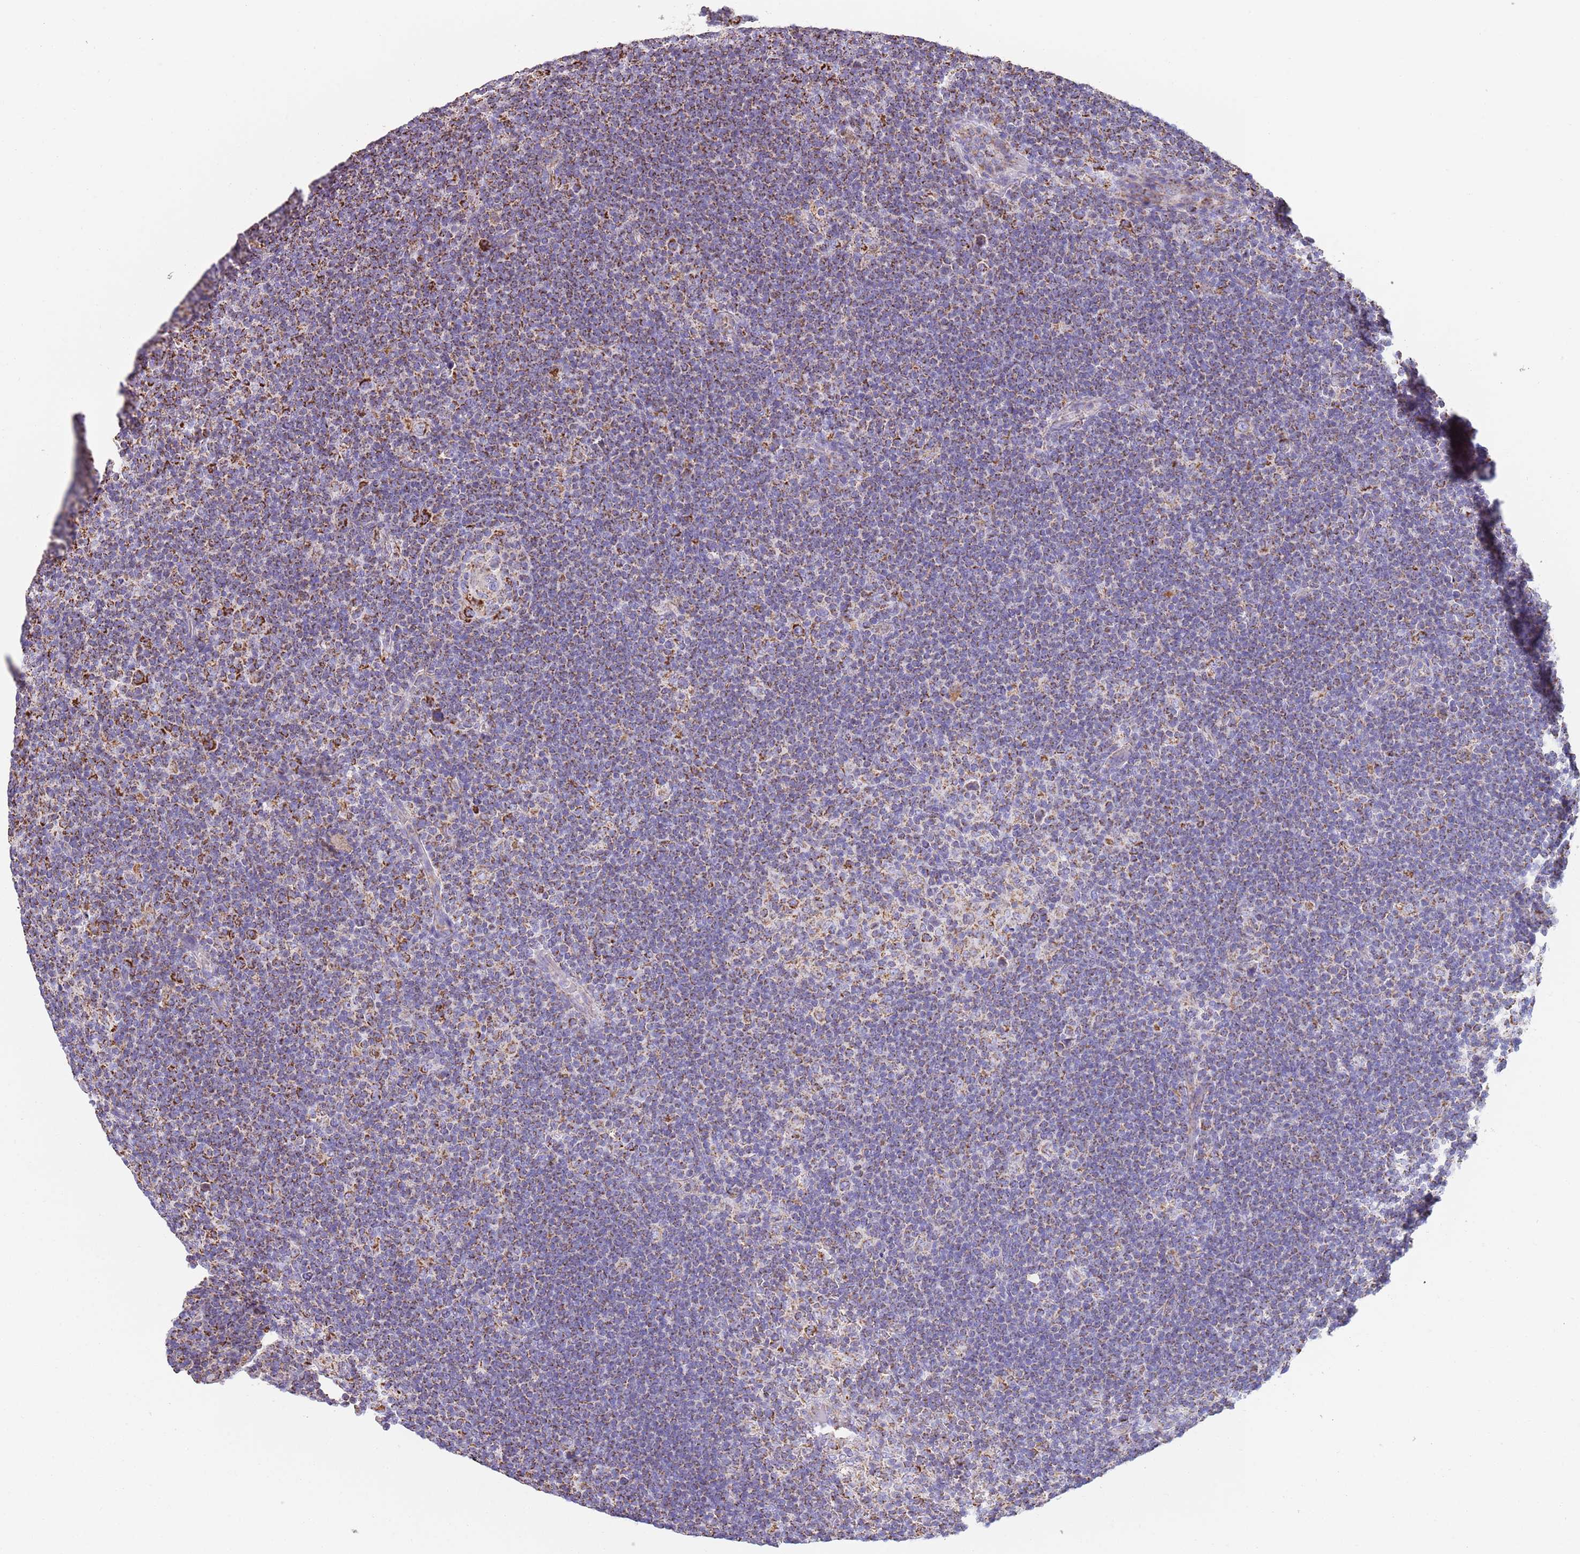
{"staining": {"intensity": "strong", "quantity": ">75%", "location": "cytoplasmic/membranous"}, "tissue": "lymphoma", "cell_type": "Tumor cells", "image_type": "cancer", "snomed": [{"axis": "morphology", "description": "Hodgkin's disease, NOS"}, {"axis": "topography", "description": "Lymph node"}], "caption": "Immunohistochemistry (IHC) histopathology image of lymphoma stained for a protein (brown), which exhibits high levels of strong cytoplasmic/membranous expression in about >75% of tumor cells.", "gene": "TTLL1", "patient": {"sex": "female", "age": 57}}